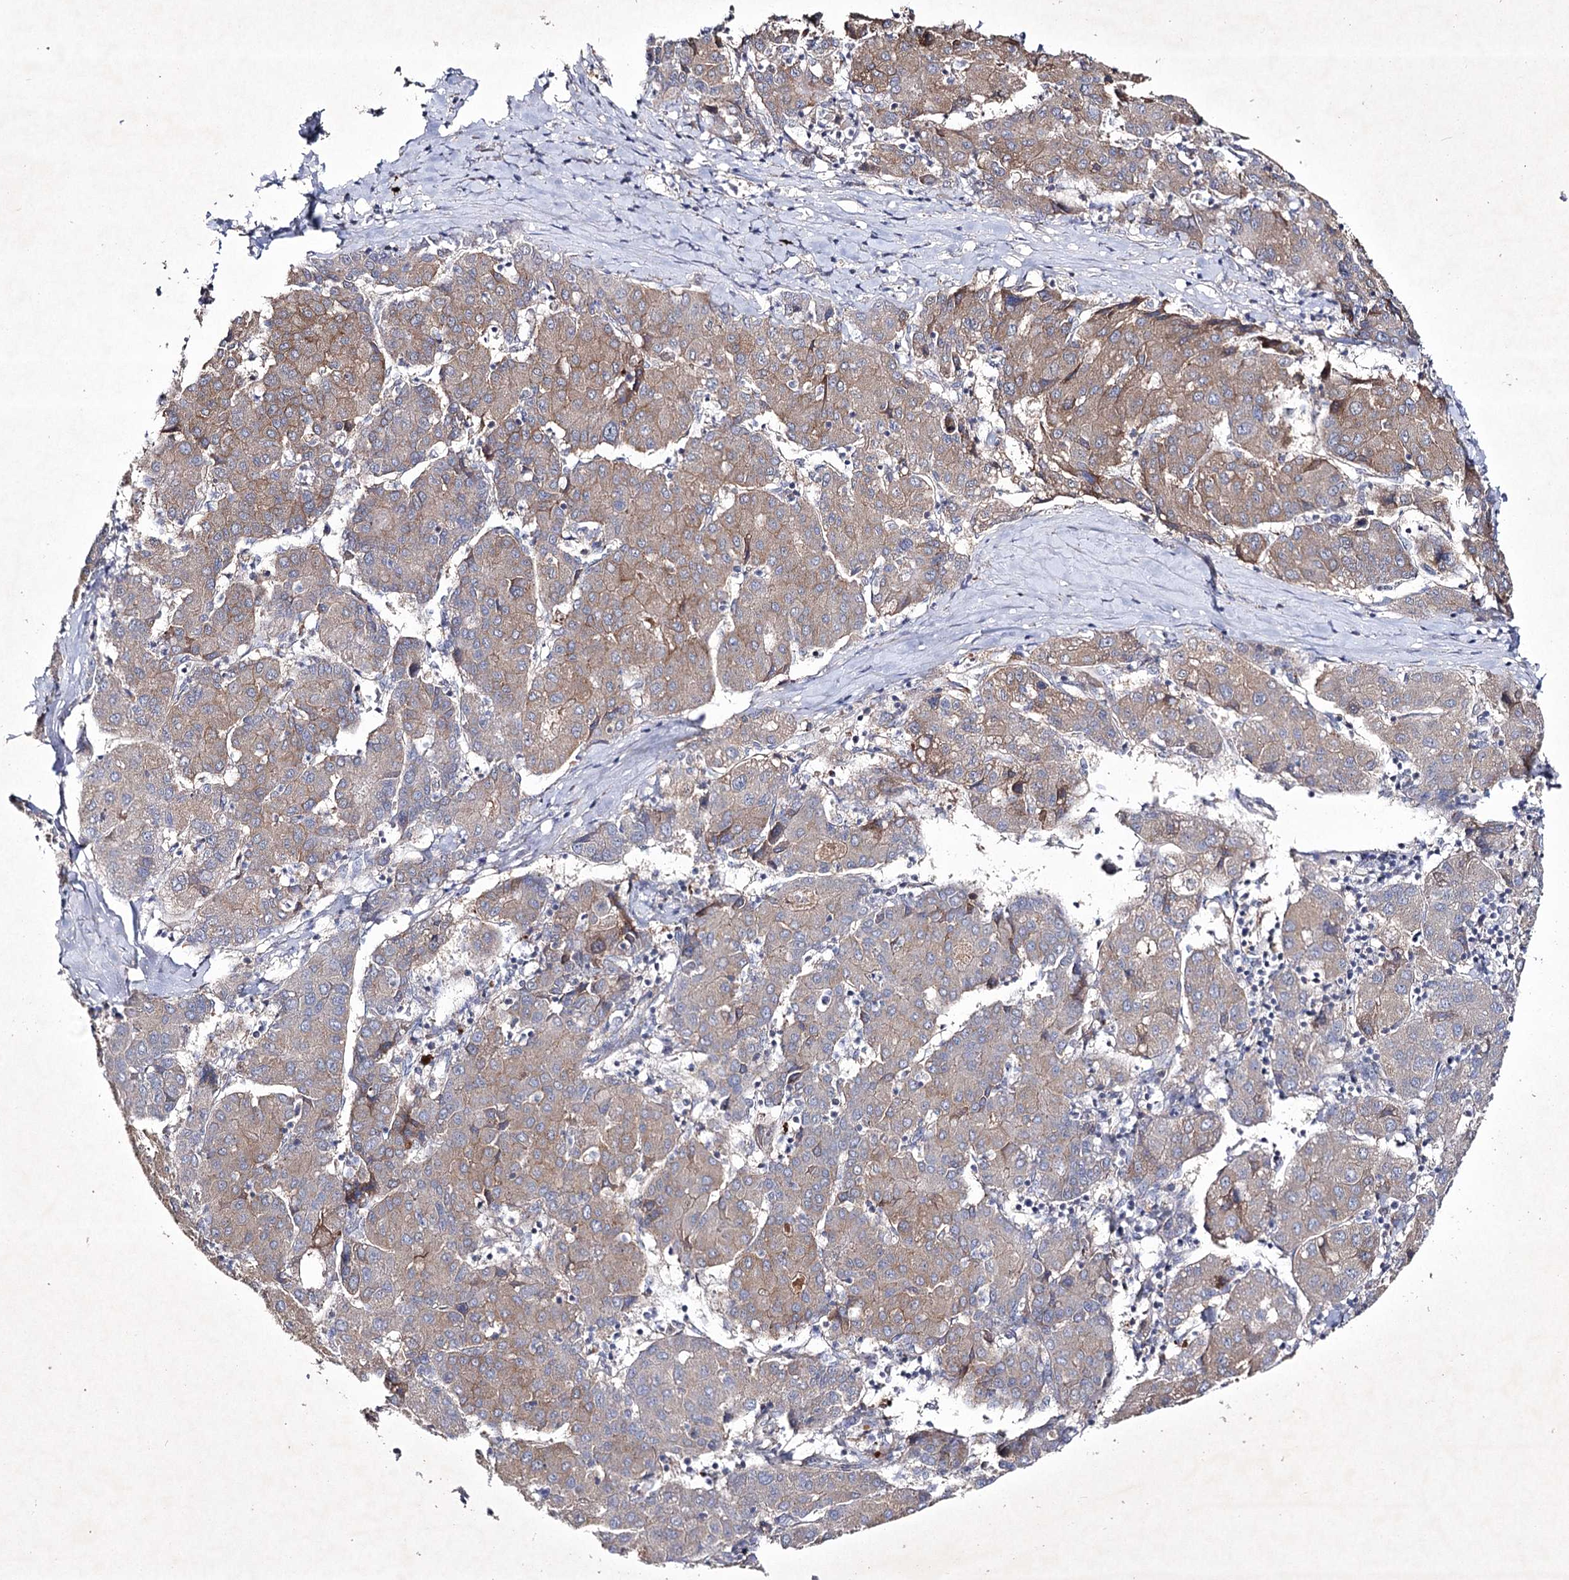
{"staining": {"intensity": "weak", "quantity": ">75%", "location": "cytoplasmic/membranous"}, "tissue": "liver cancer", "cell_type": "Tumor cells", "image_type": "cancer", "snomed": [{"axis": "morphology", "description": "Carcinoma, Hepatocellular, NOS"}, {"axis": "topography", "description": "Liver"}], "caption": "High-magnification brightfield microscopy of liver cancer stained with DAB (3,3'-diaminobenzidine) (brown) and counterstained with hematoxylin (blue). tumor cells exhibit weak cytoplasmic/membranous staining is appreciated in about>75% of cells. Nuclei are stained in blue.", "gene": "SEMA4G", "patient": {"sex": "male", "age": 65}}